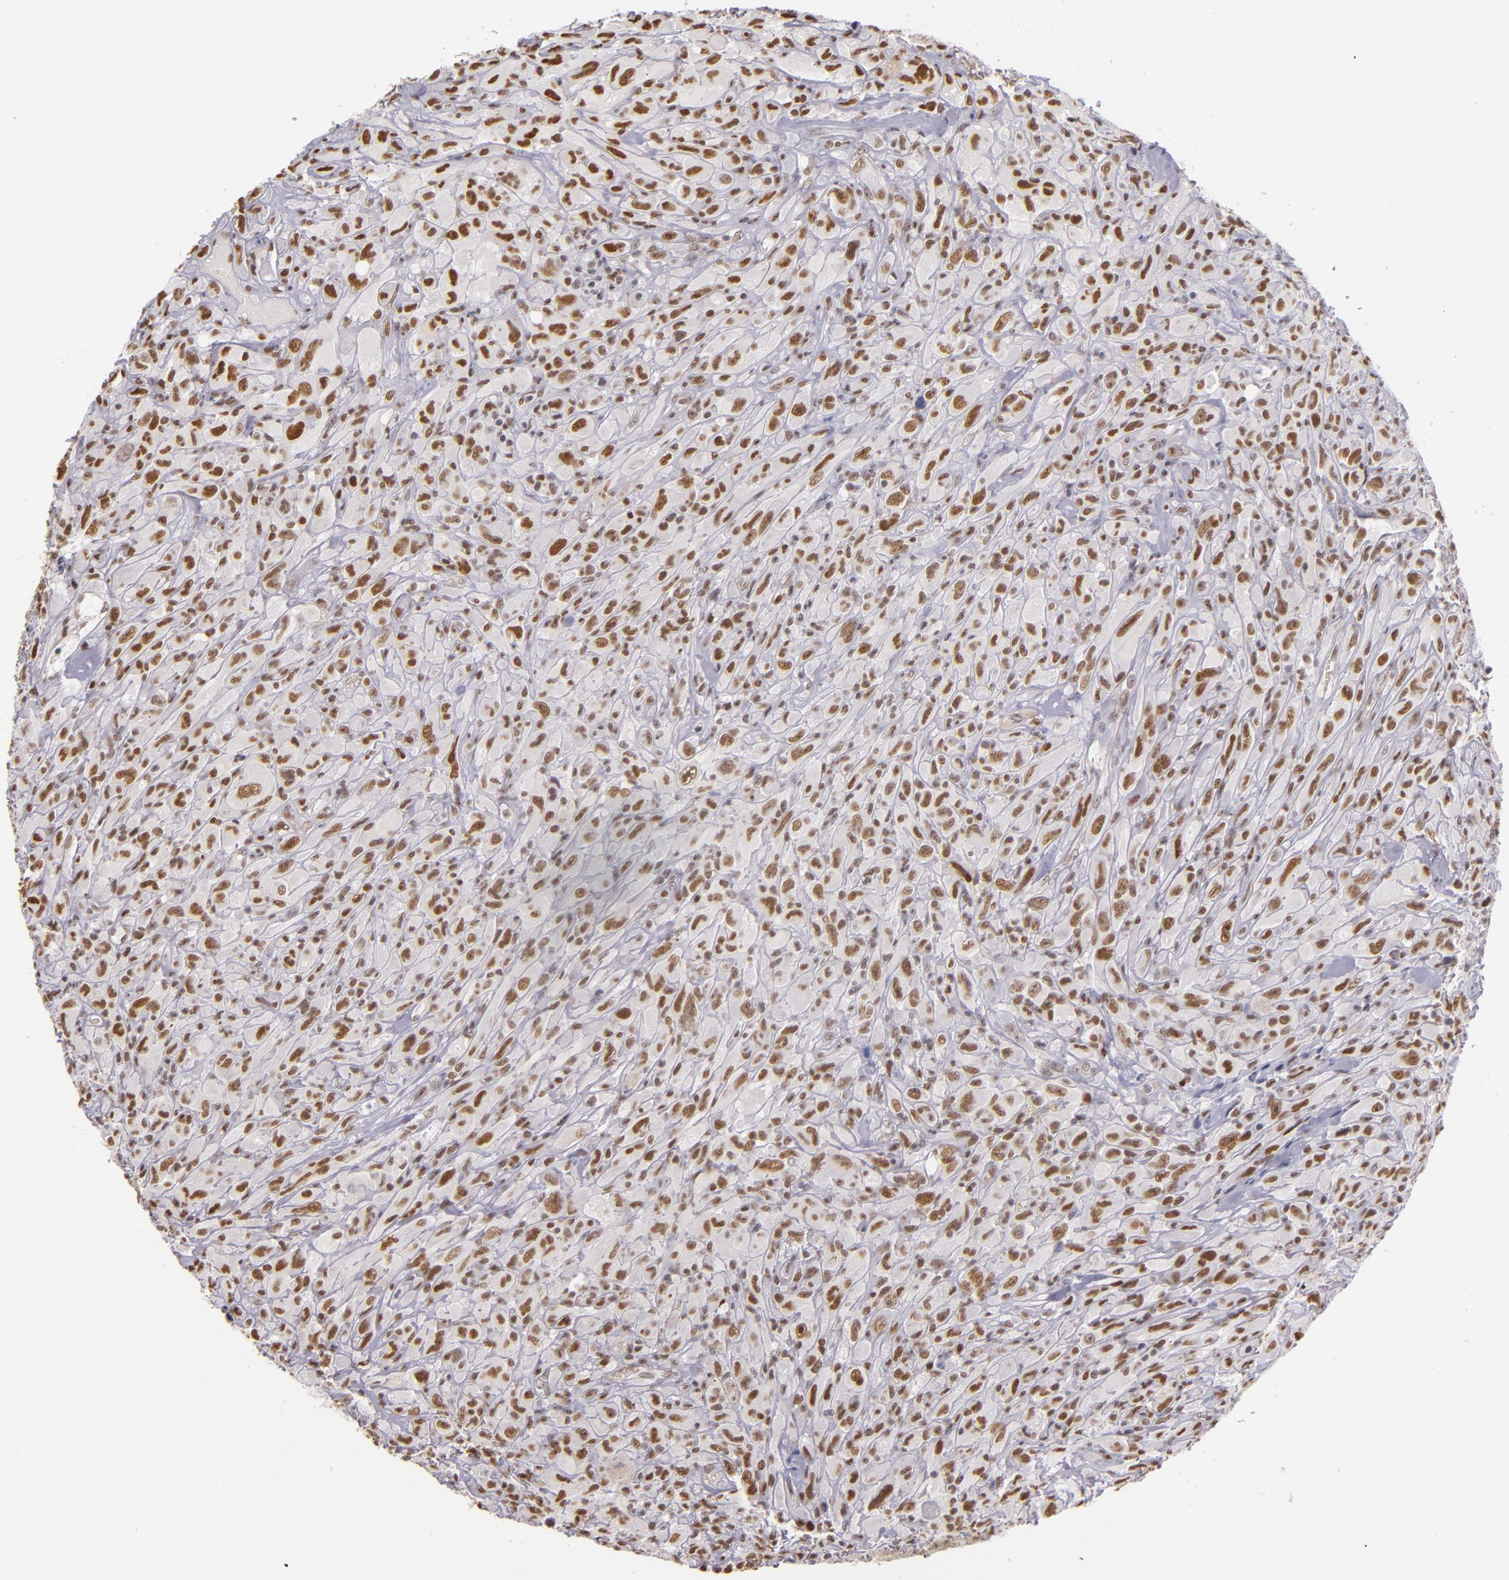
{"staining": {"intensity": "moderate", "quantity": ">75%", "location": "nuclear"}, "tissue": "glioma", "cell_type": "Tumor cells", "image_type": "cancer", "snomed": [{"axis": "morphology", "description": "Glioma, malignant, High grade"}, {"axis": "topography", "description": "Brain"}], "caption": "Immunohistochemistry (IHC) histopathology image of human high-grade glioma (malignant) stained for a protein (brown), which reveals medium levels of moderate nuclear positivity in about >75% of tumor cells.", "gene": "NCOR2", "patient": {"sex": "male", "age": 48}}